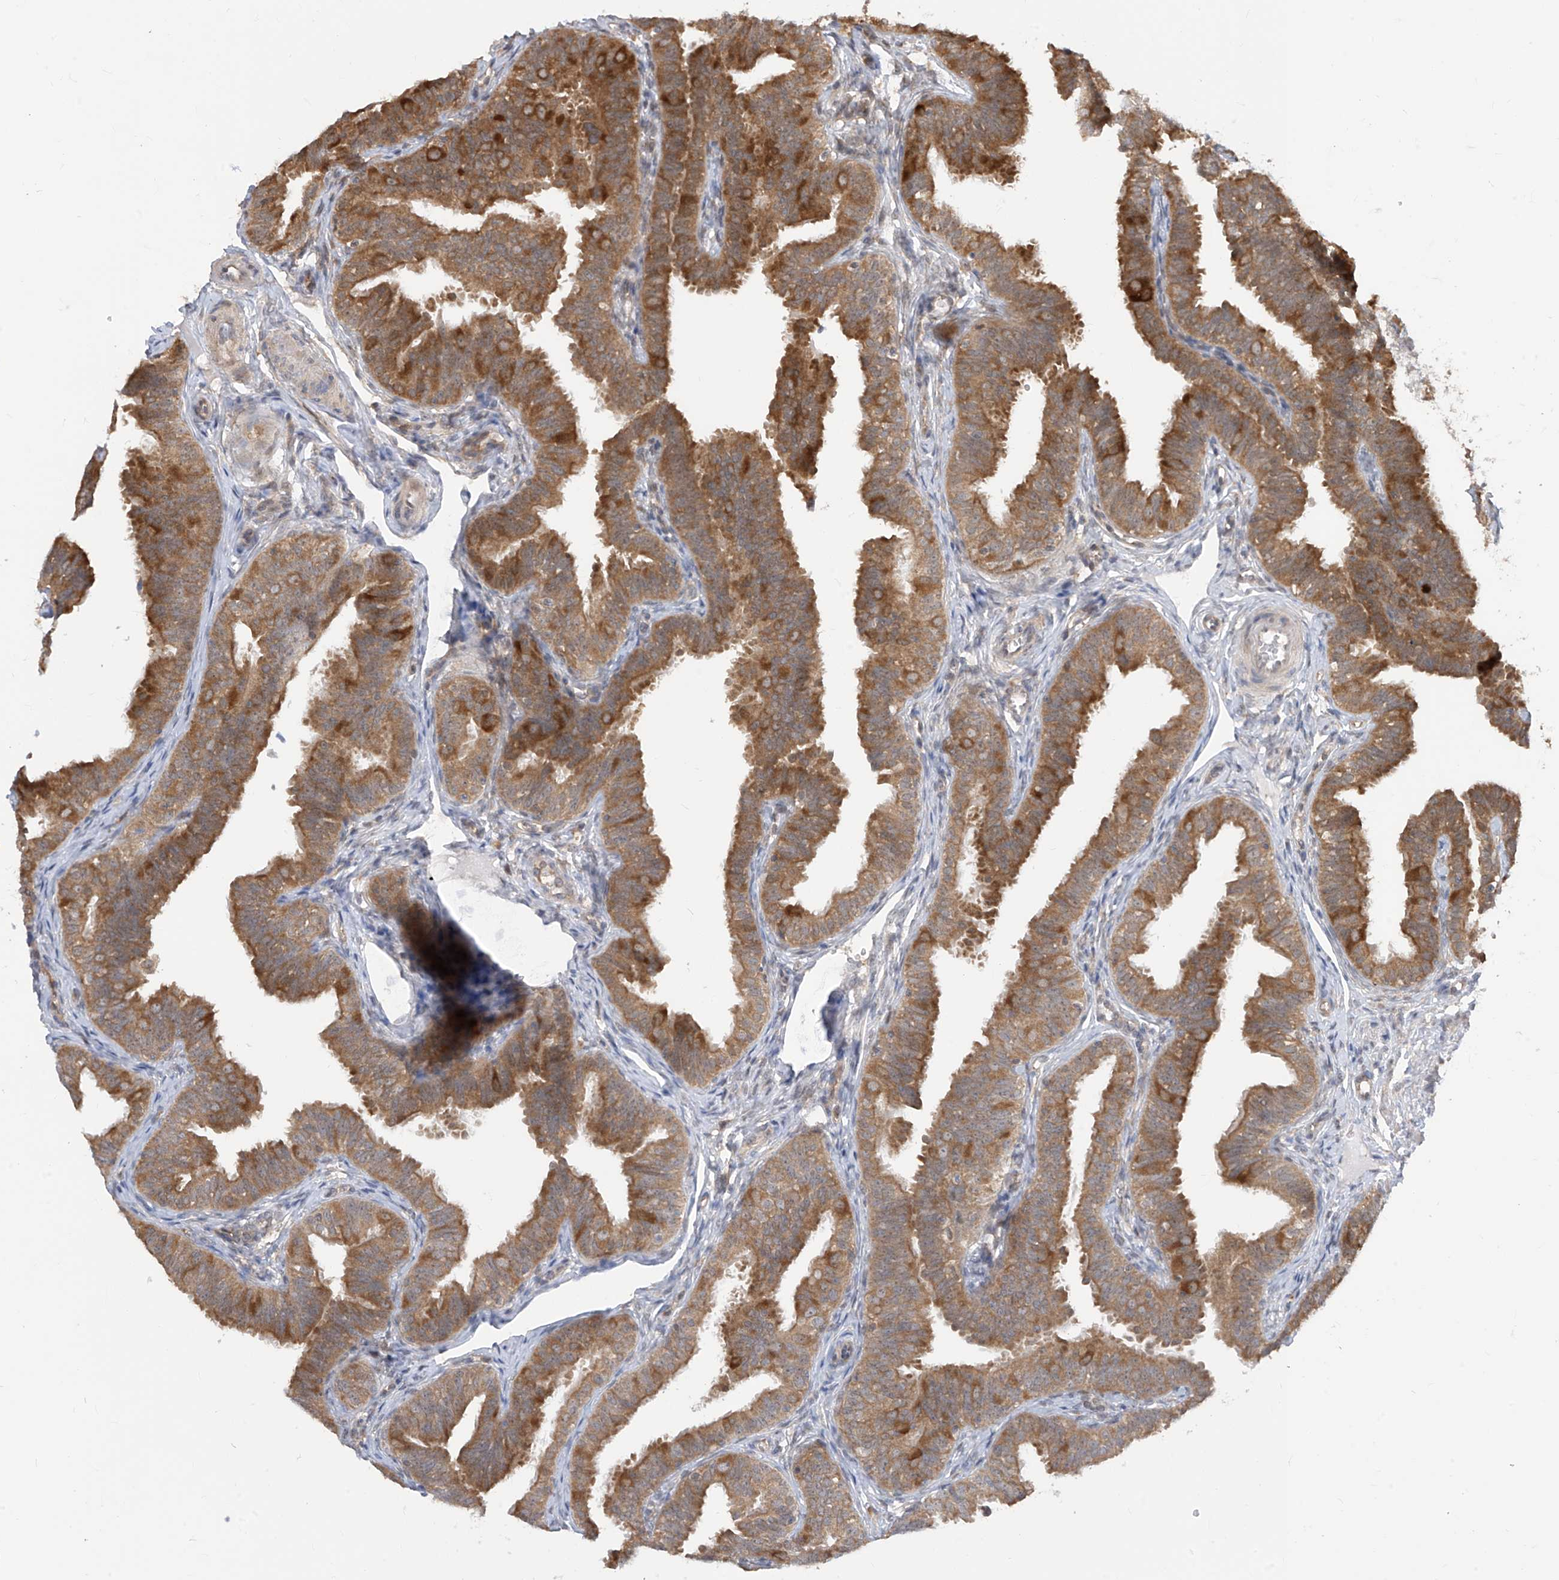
{"staining": {"intensity": "moderate", "quantity": ">75%", "location": "cytoplasmic/membranous"}, "tissue": "fallopian tube", "cell_type": "Glandular cells", "image_type": "normal", "snomed": [{"axis": "morphology", "description": "Normal tissue, NOS"}, {"axis": "topography", "description": "Fallopian tube"}], "caption": "Brown immunohistochemical staining in benign fallopian tube exhibits moderate cytoplasmic/membranous expression in about >75% of glandular cells. The staining was performed using DAB to visualize the protein expression in brown, while the nuclei were stained in blue with hematoxylin (Magnification: 20x).", "gene": "TTC38", "patient": {"sex": "female", "age": 35}}